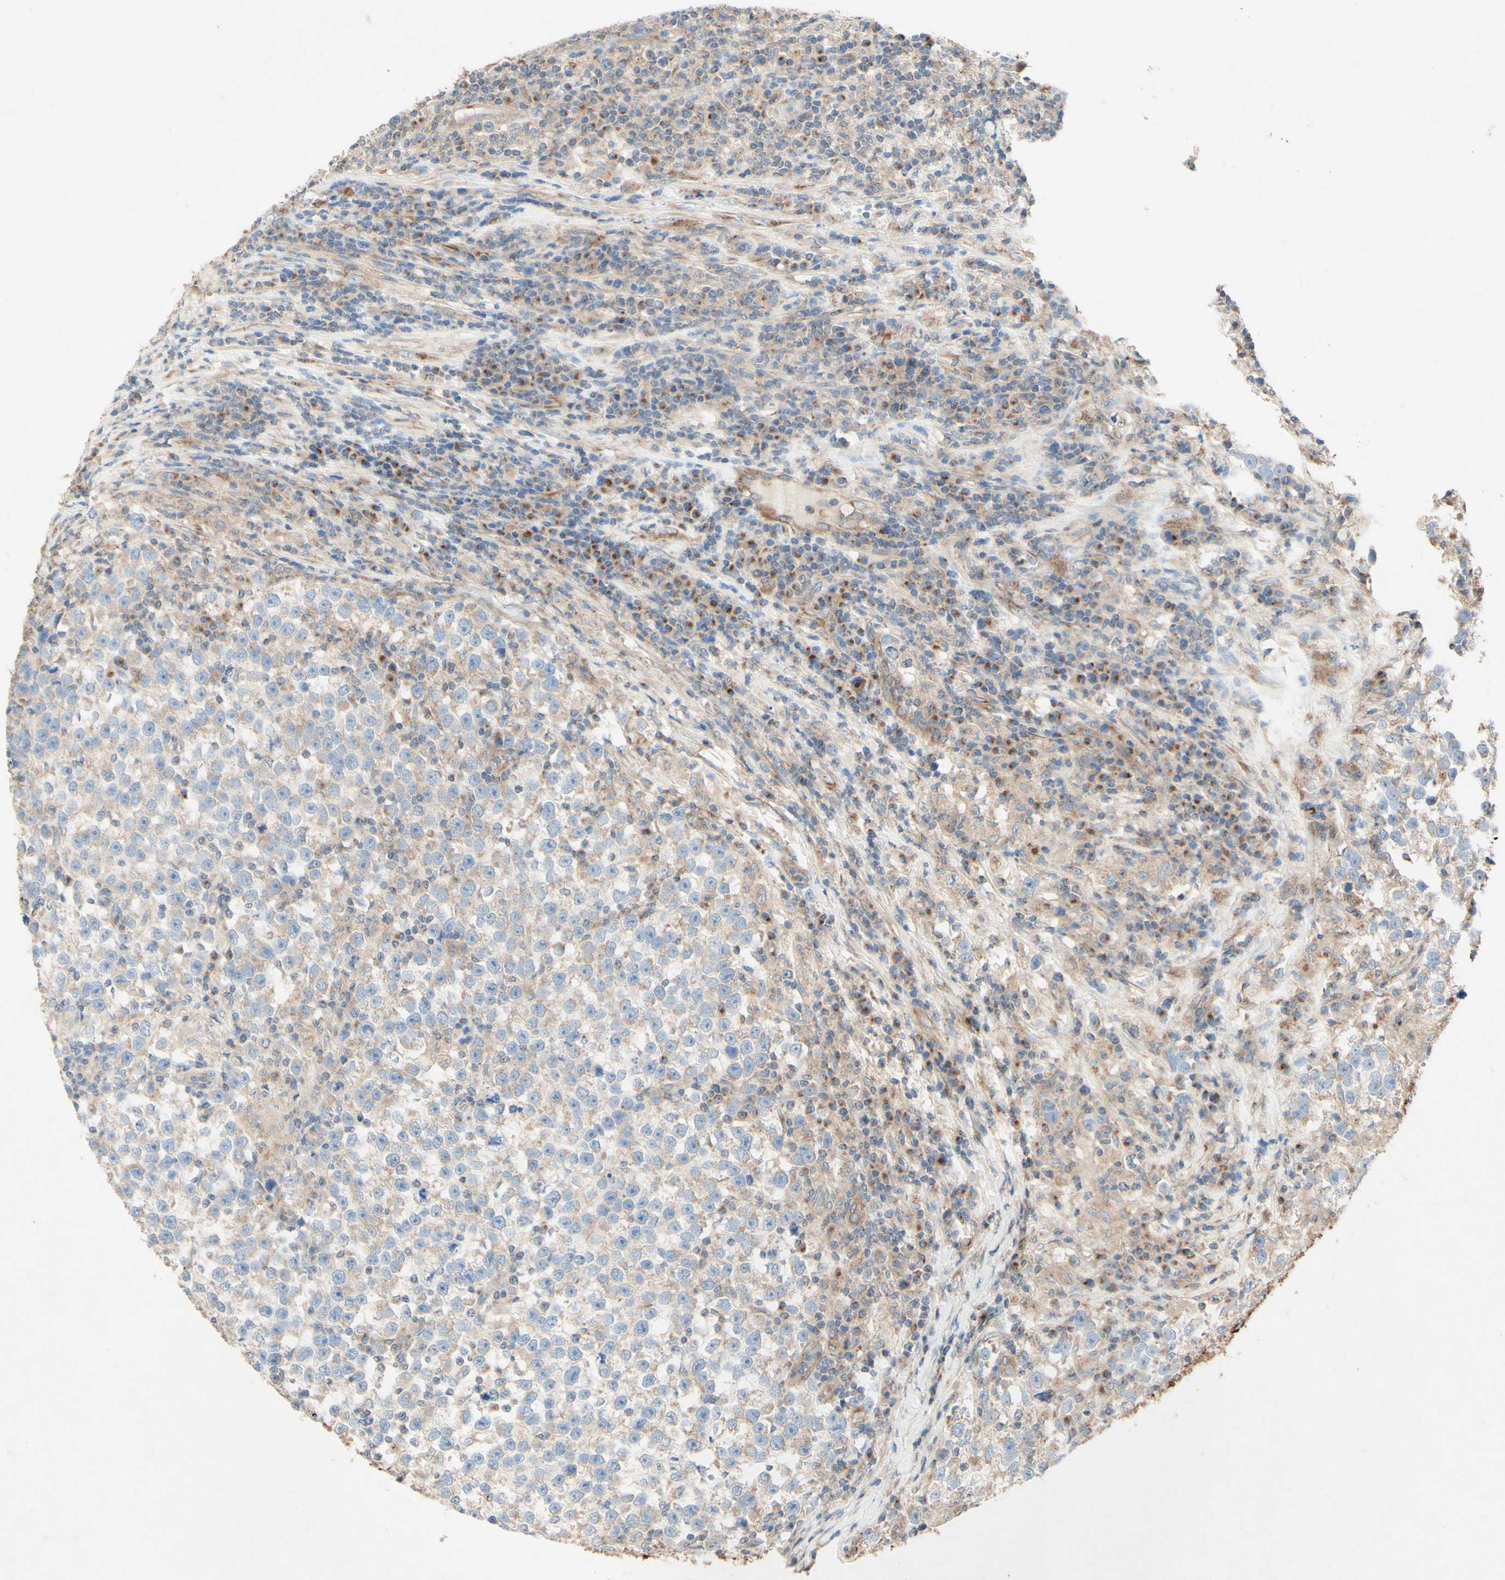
{"staining": {"intensity": "weak", "quantity": ">75%", "location": "cytoplasmic/membranous"}, "tissue": "testis cancer", "cell_type": "Tumor cells", "image_type": "cancer", "snomed": [{"axis": "morphology", "description": "Seminoma, NOS"}, {"axis": "topography", "description": "Testis"}], "caption": "This micrograph shows testis seminoma stained with immunohistochemistry to label a protein in brown. The cytoplasmic/membranous of tumor cells show weak positivity for the protein. Nuclei are counter-stained blue.", "gene": "MTM1", "patient": {"sex": "male", "age": 43}}